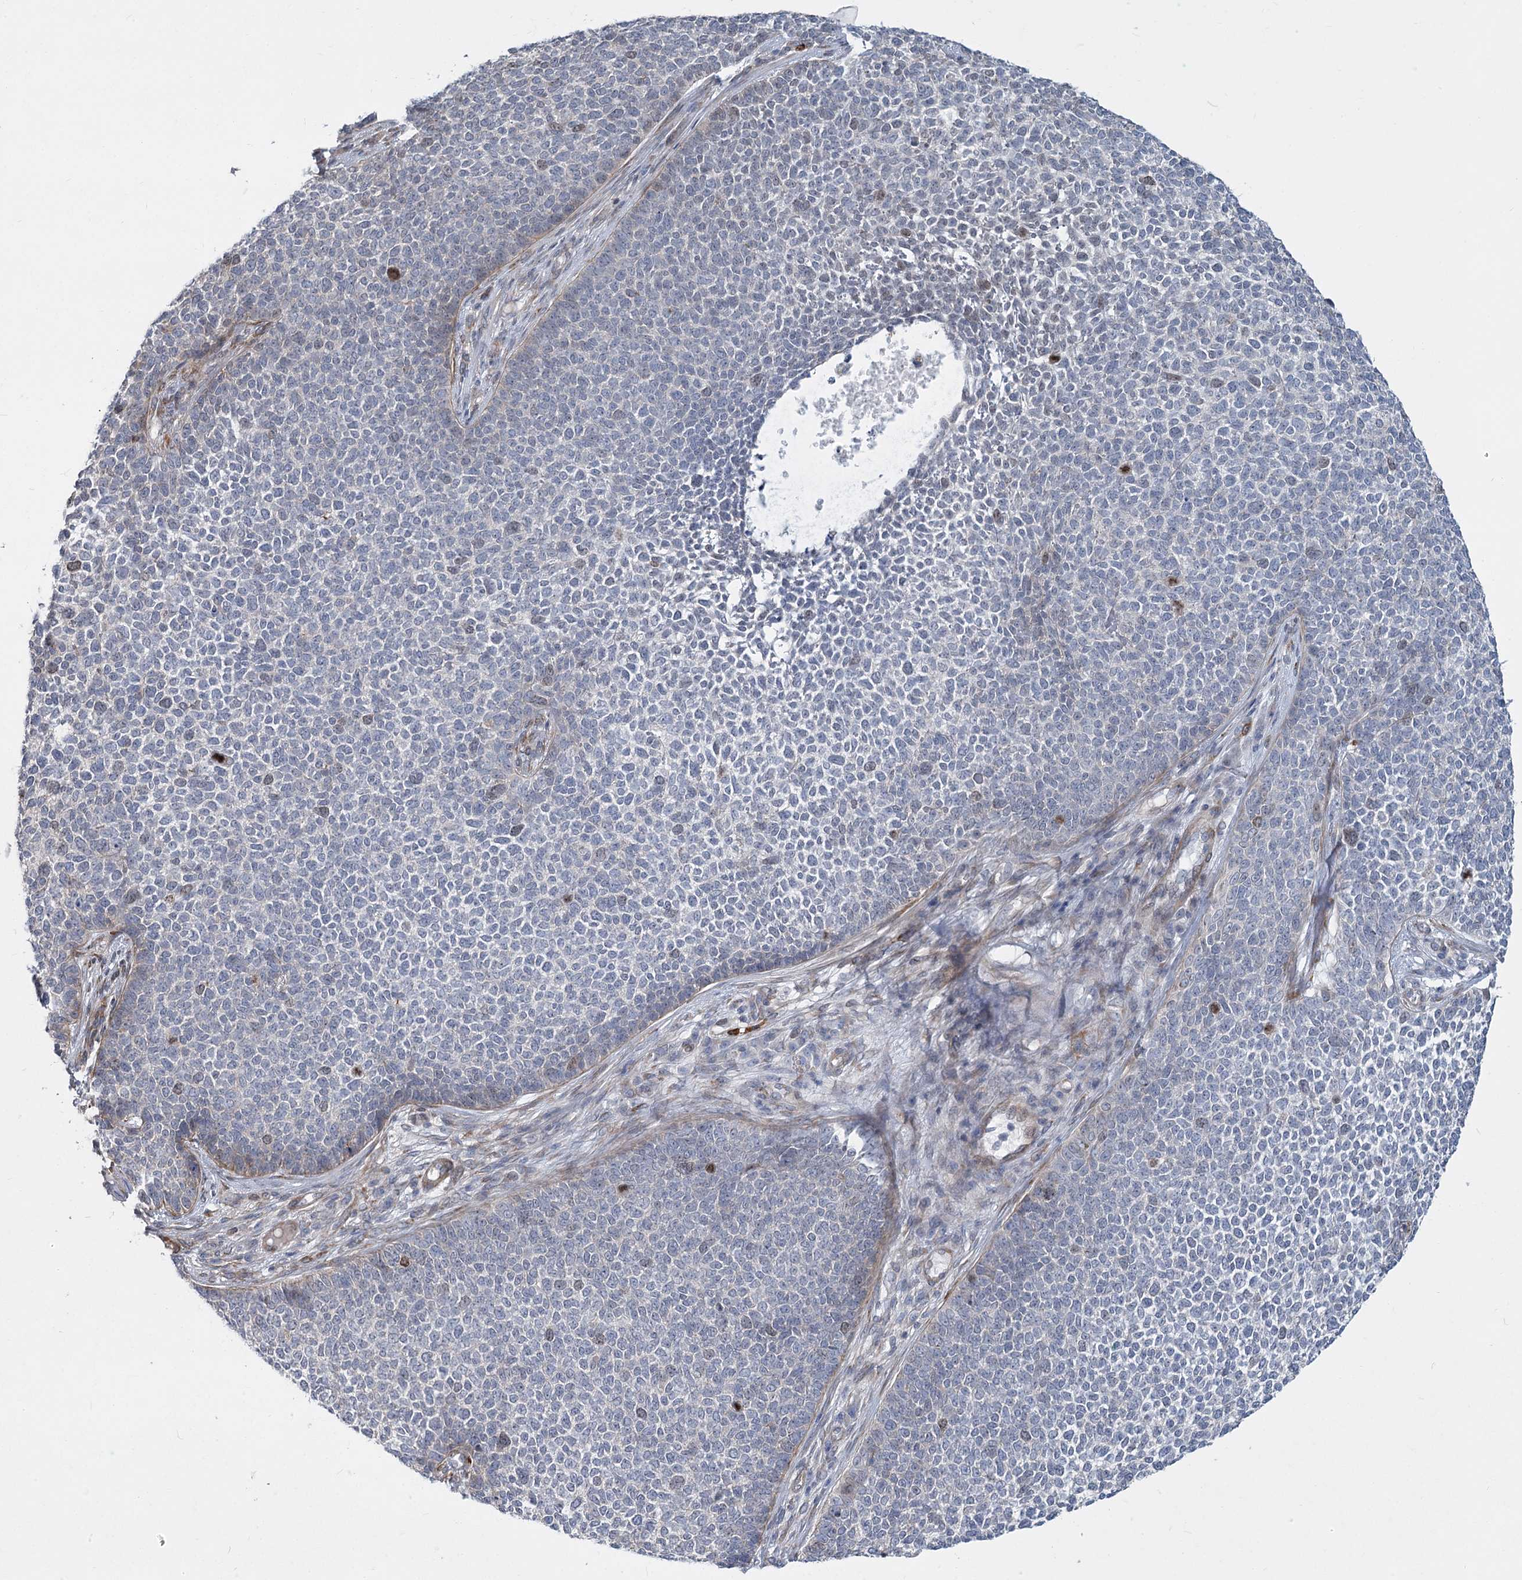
{"staining": {"intensity": "moderate", "quantity": "<25%", "location": "nuclear"}, "tissue": "skin cancer", "cell_type": "Tumor cells", "image_type": "cancer", "snomed": [{"axis": "morphology", "description": "Basal cell carcinoma"}, {"axis": "topography", "description": "Skin"}], "caption": "Tumor cells demonstrate low levels of moderate nuclear positivity in about <25% of cells in human skin basal cell carcinoma.", "gene": "ABITRAM", "patient": {"sex": "female", "age": 84}}